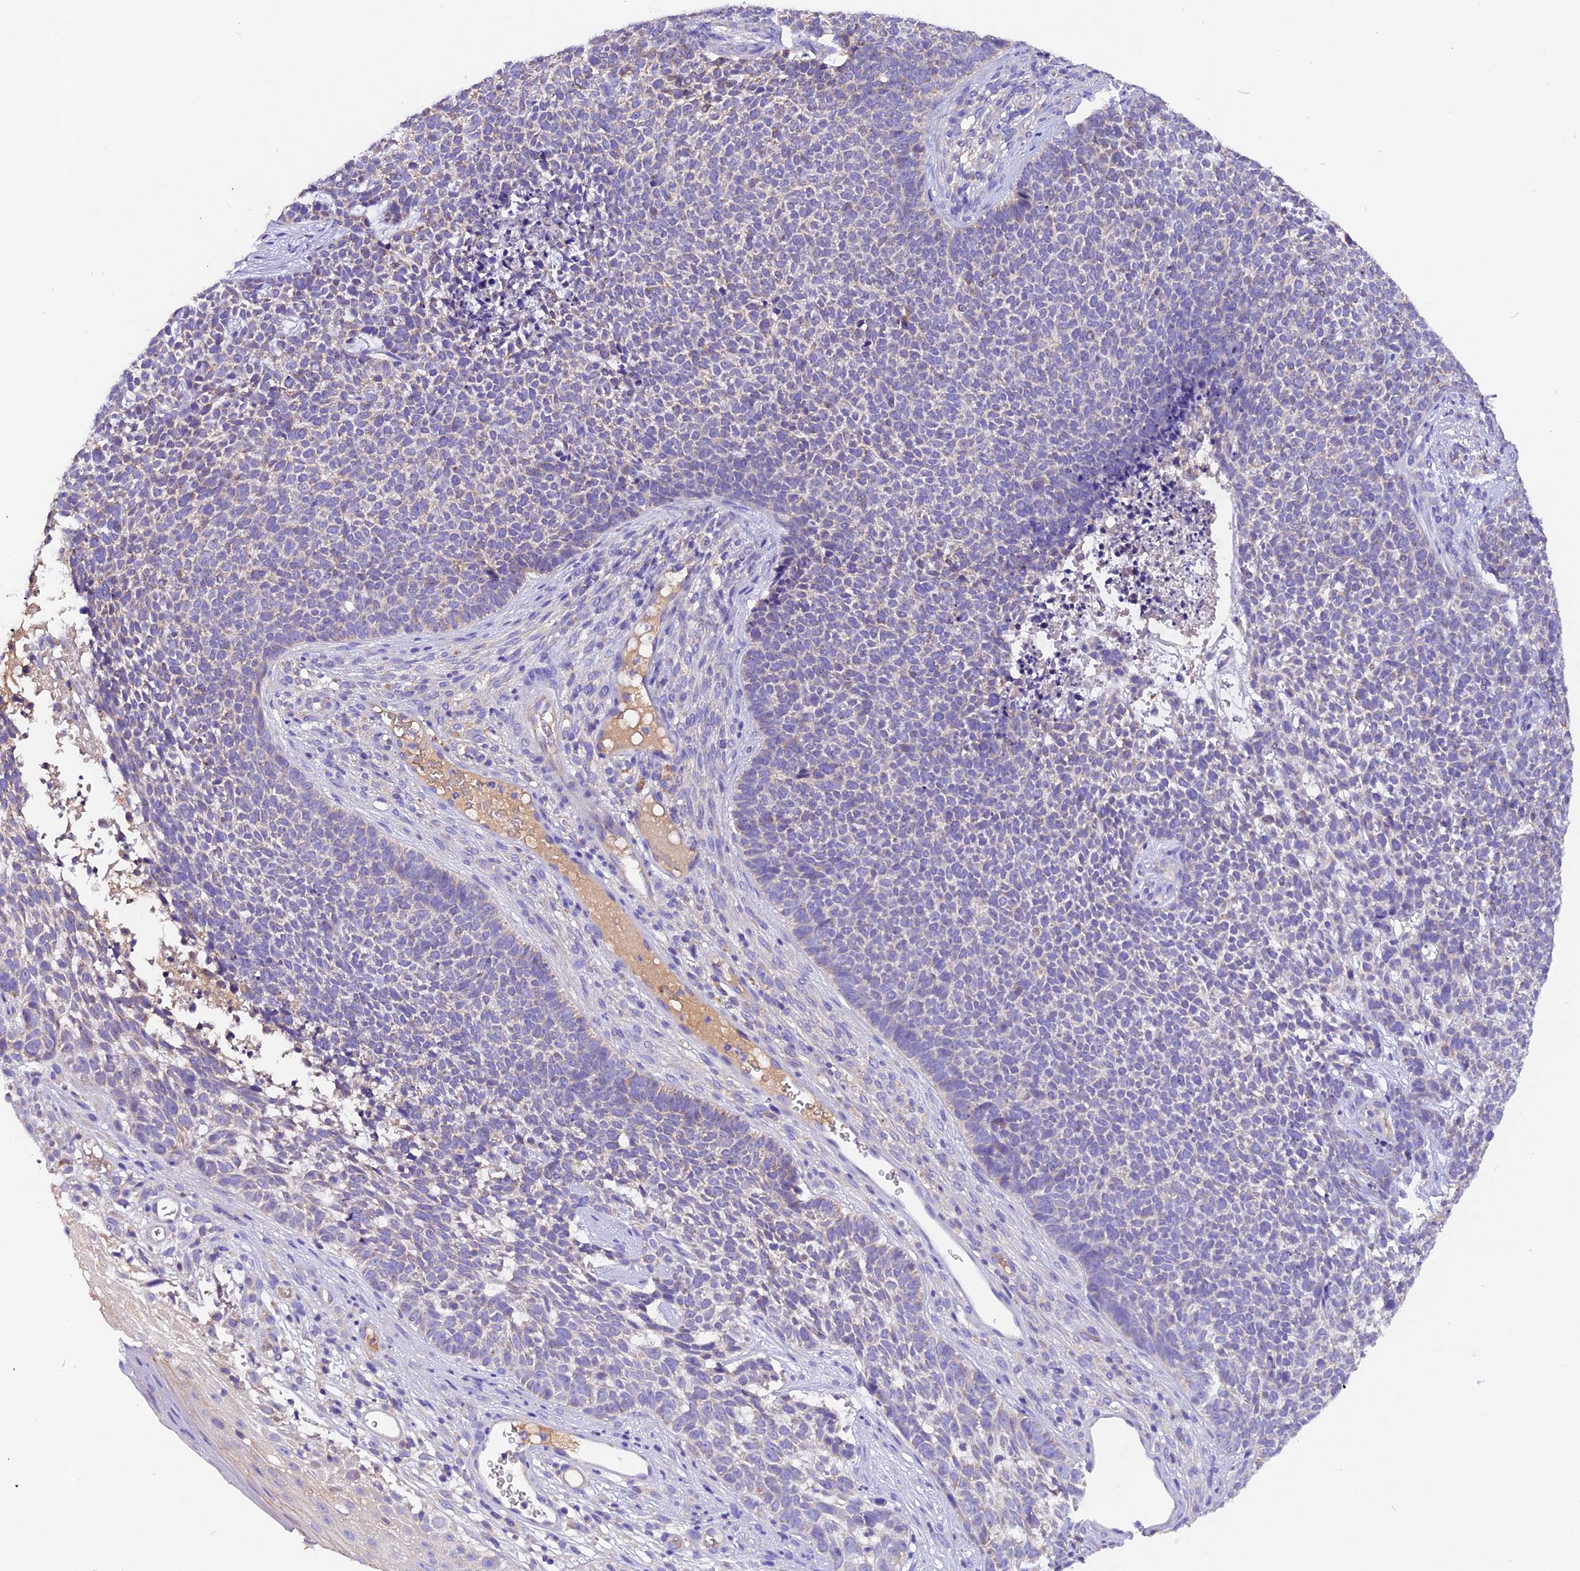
{"staining": {"intensity": "negative", "quantity": "none", "location": "none"}, "tissue": "skin cancer", "cell_type": "Tumor cells", "image_type": "cancer", "snomed": [{"axis": "morphology", "description": "Basal cell carcinoma"}, {"axis": "topography", "description": "Skin"}], "caption": "A high-resolution image shows IHC staining of skin cancer (basal cell carcinoma), which shows no significant expression in tumor cells. Brightfield microscopy of IHC stained with DAB (brown) and hematoxylin (blue), captured at high magnification.", "gene": "SIX5", "patient": {"sex": "female", "age": 84}}